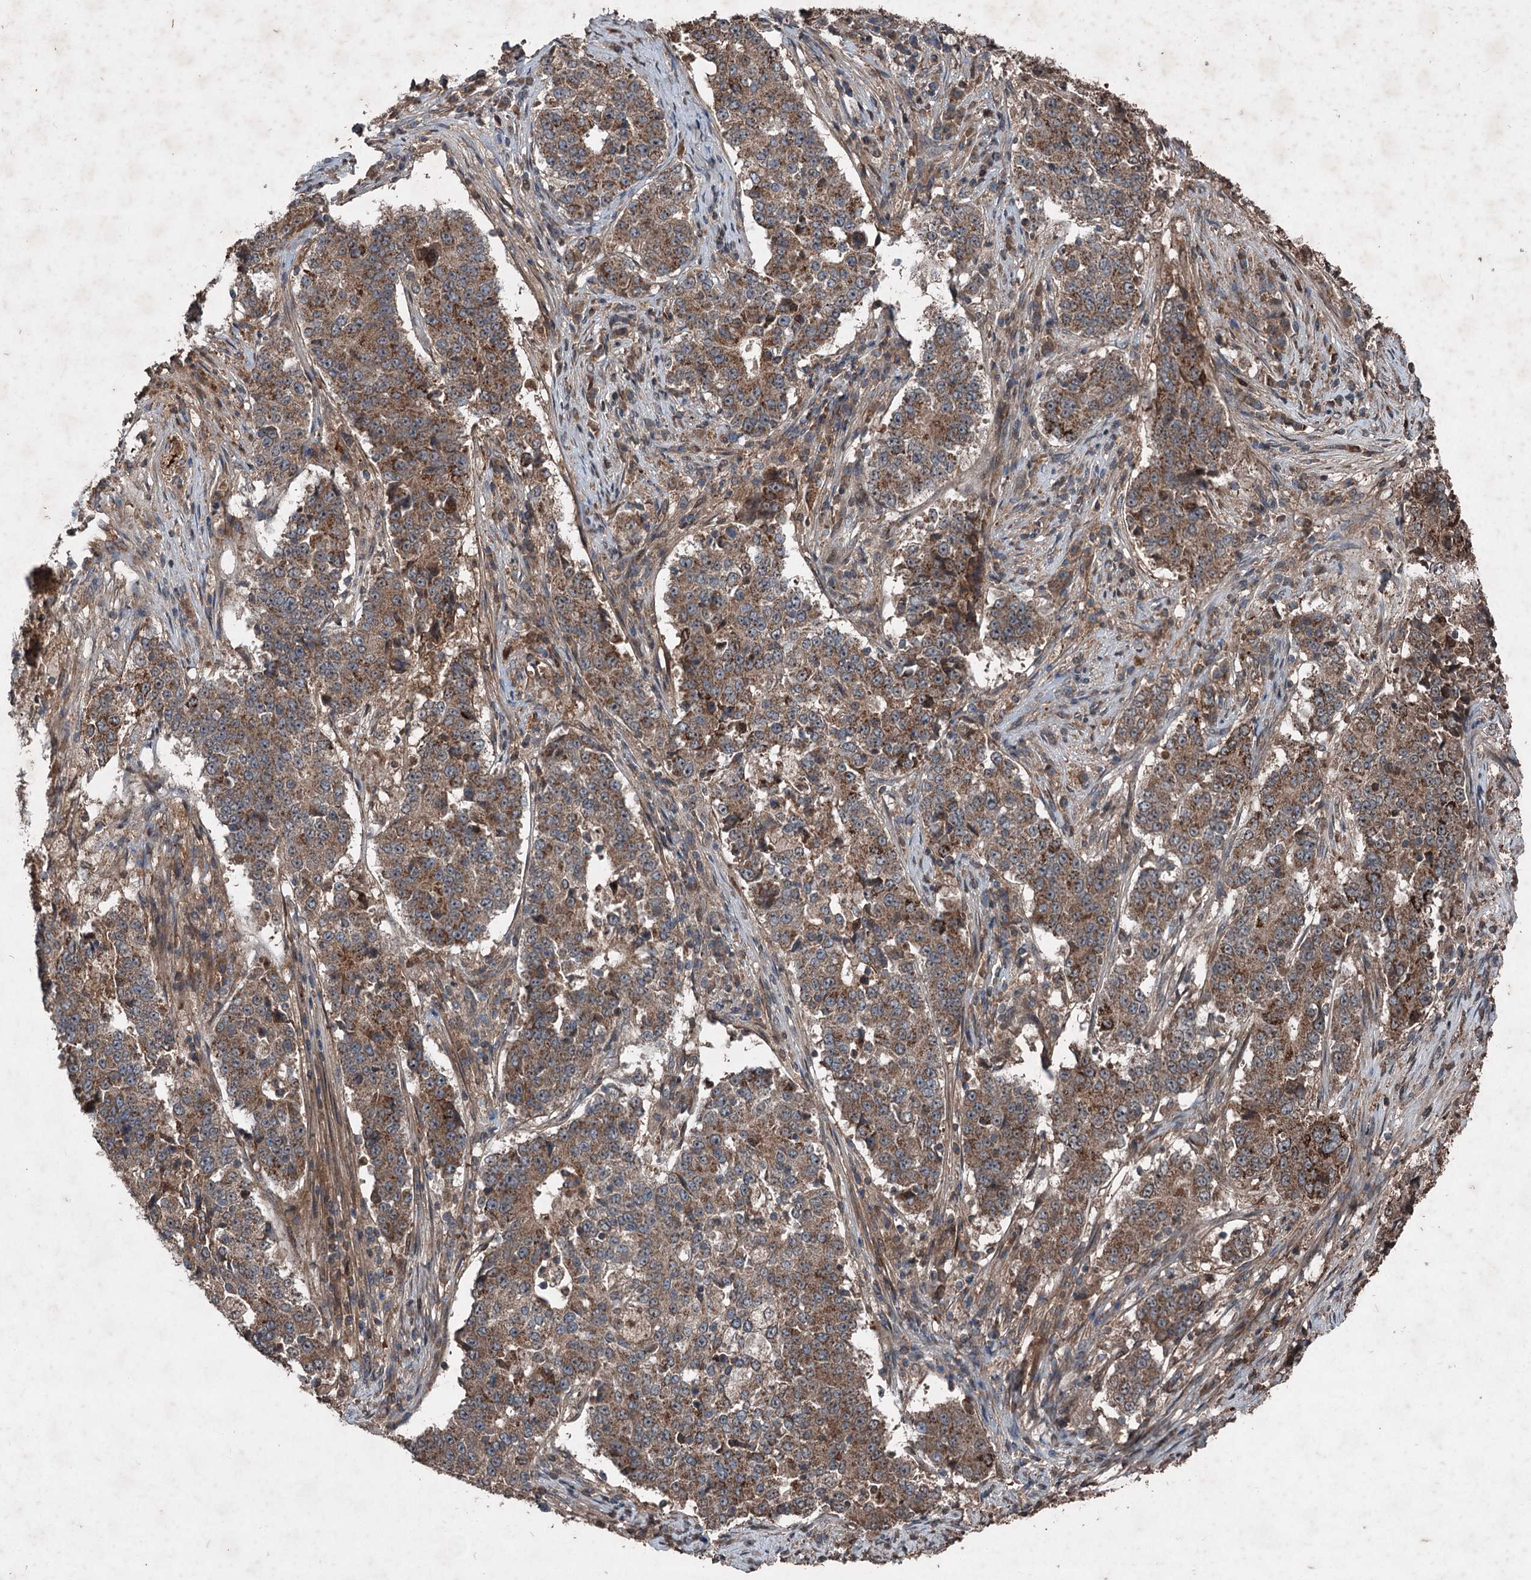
{"staining": {"intensity": "moderate", "quantity": ">75%", "location": "cytoplasmic/membranous"}, "tissue": "stomach cancer", "cell_type": "Tumor cells", "image_type": "cancer", "snomed": [{"axis": "morphology", "description": "Adenocarcinoma, NOS"}, {"axis": "topography", "description": "Stomach"}], "caption": "An IHC photomicrograph of tumor tissue is shown. Protein staining in brown shows moderate cytoplasmic/membranous positivity in stomach adenocarcinoma within tumor cells.", "gene": "ALAS1", "patient": {"sex": "male", "age": 59}}